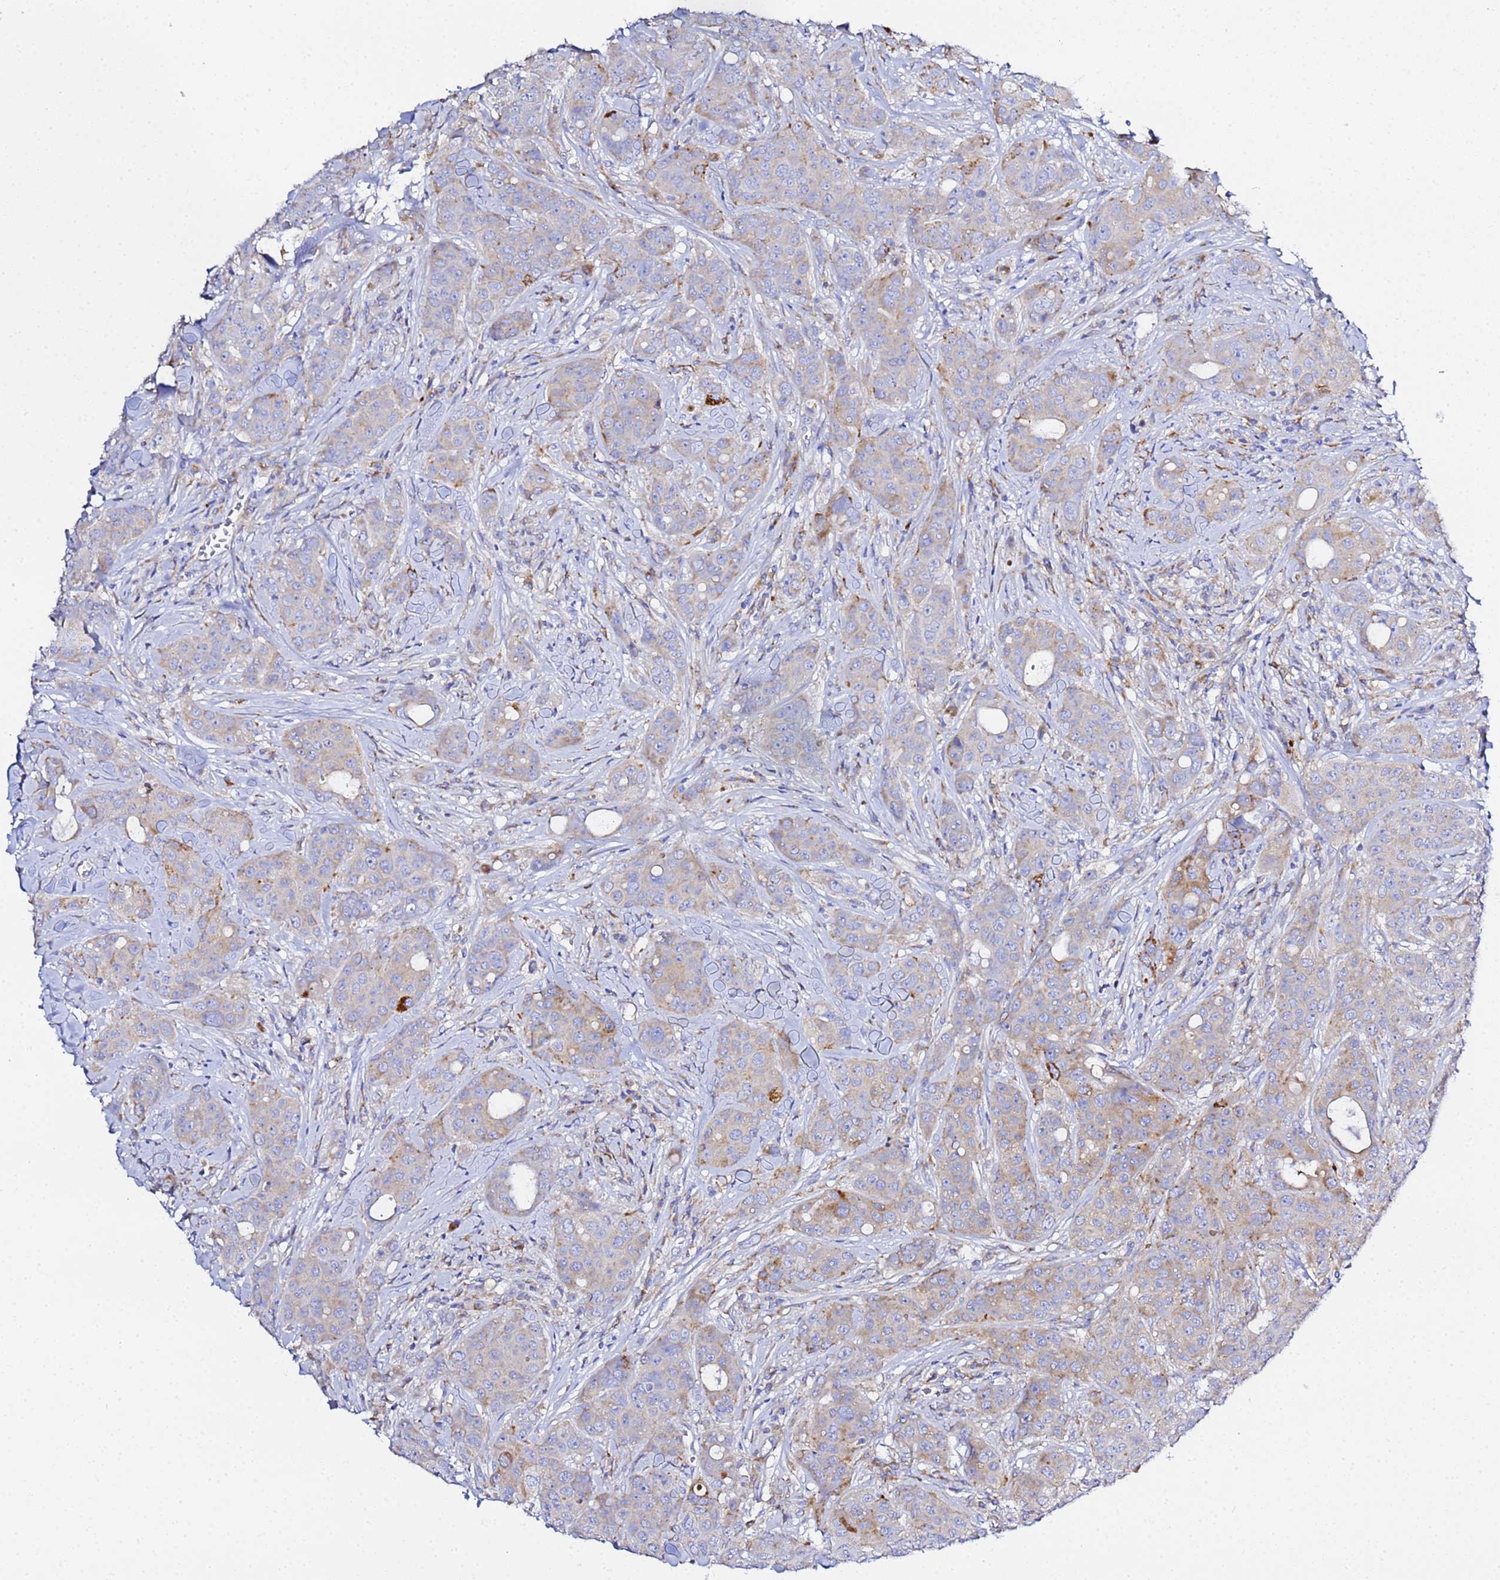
{"staining": {"intensity": "weak", "quantity": "<25%", "location": "cytoplasmic/membranous"}, "tissue": "breast cancer", "cell_type": "Tumor cells", "image_type": "cancer", "snomed": [{"axis": "morphology", "description": "Duct carcinoma"}, {"axis": "topography", "description": "Breast"}], "caption": "A photomicrograph of human invasive ductal carcinoma (breast) is negative for staining in tumor cells.", "gene": "VTI1B", "patient": {"sex": "female", "age": 43}}